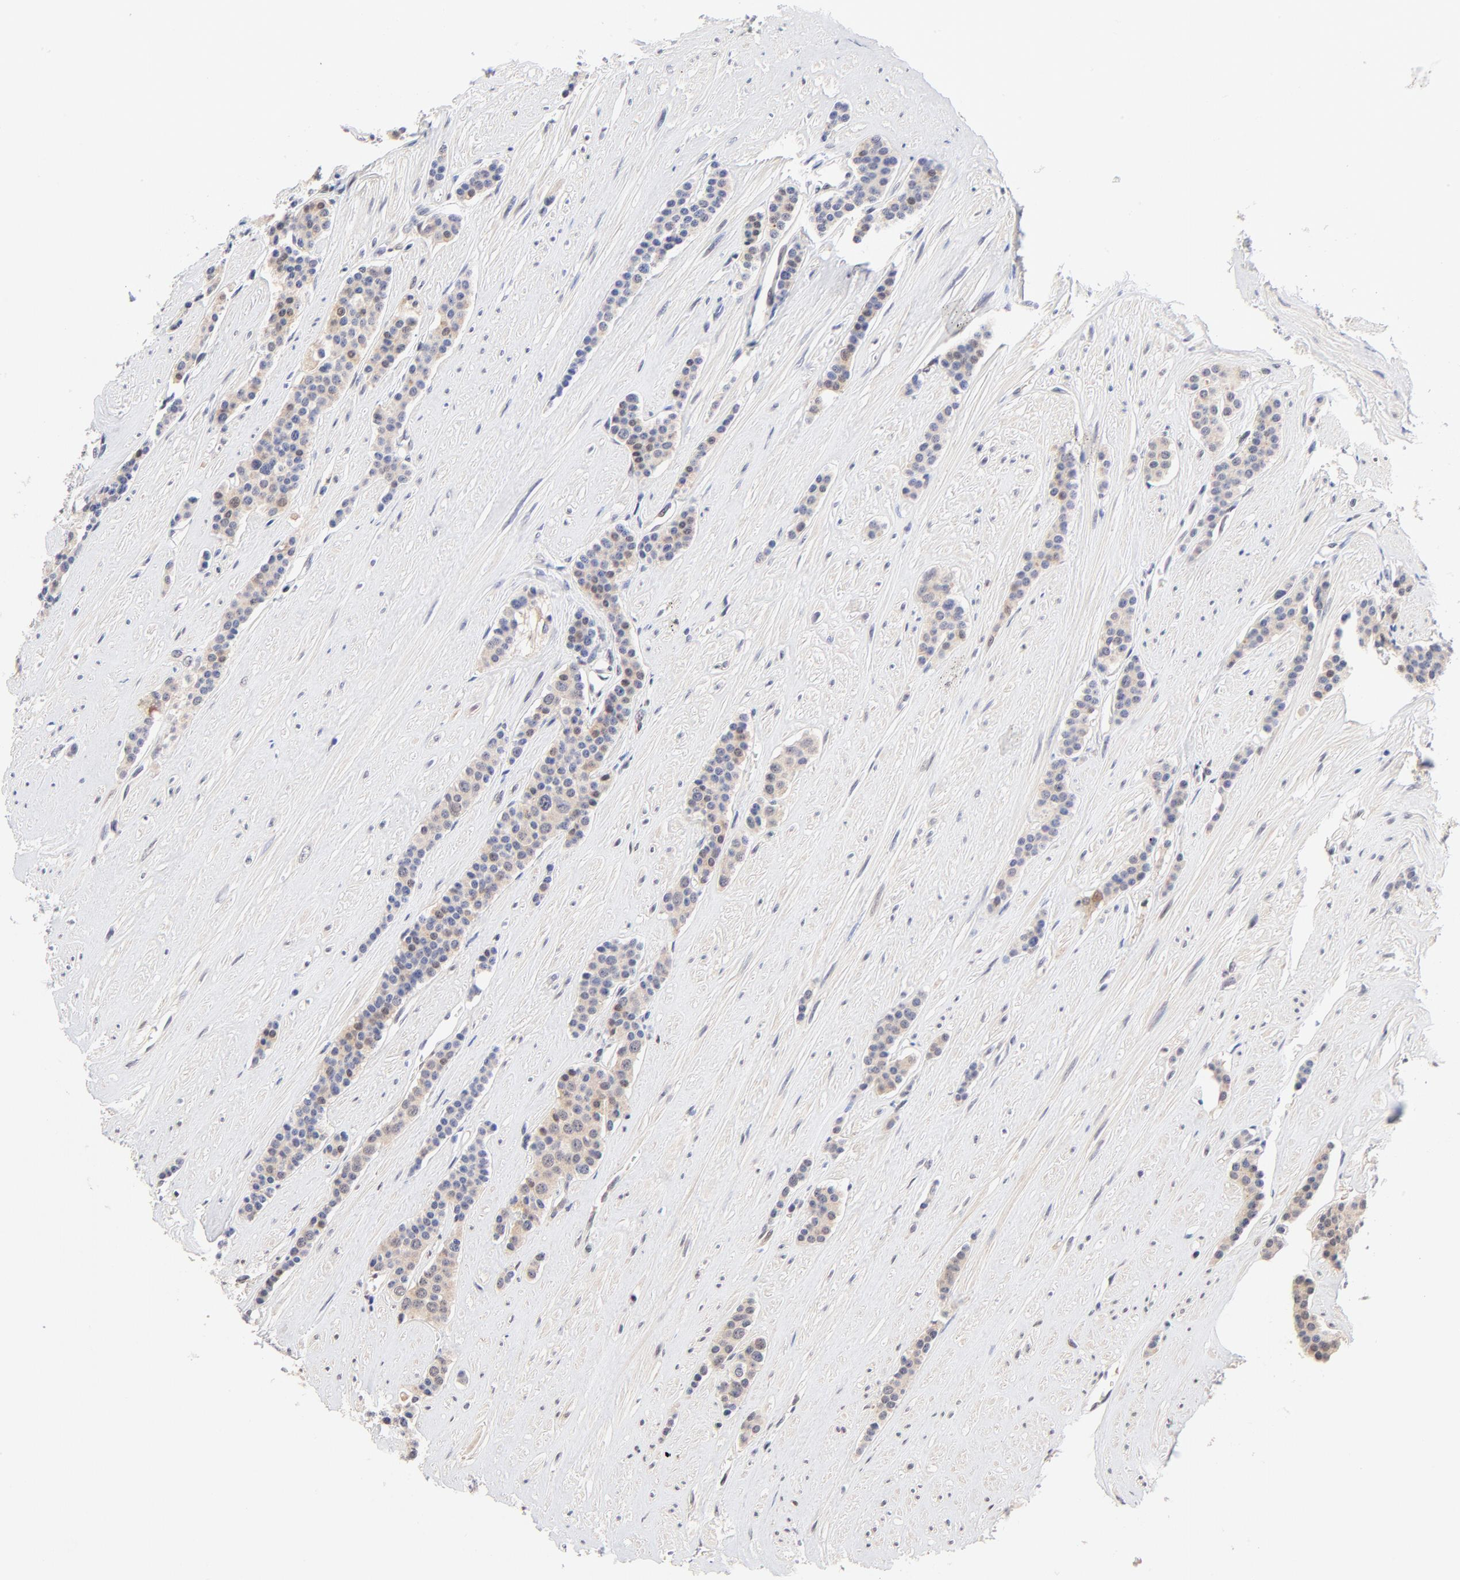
{"staining": {"intensity": "weak", "quantity": "<25%", "location": "cytoplasmic/membranous,nuclear"}, "tissue": "carcinoid", "cell_type": "Tumor cells", "image_type": "cancer", "snomed": [{"axis": "morphology", "description": "Carcinoid, malignant, NOS"}, {"axis": "topography", "description": "Small intestine"}], "caption": "Image shows no protein expression in tumor cells of carcinoid (malignant) tissue.", "gene": "TXNL1", "patient": {"sex": "male", "age": 60}}